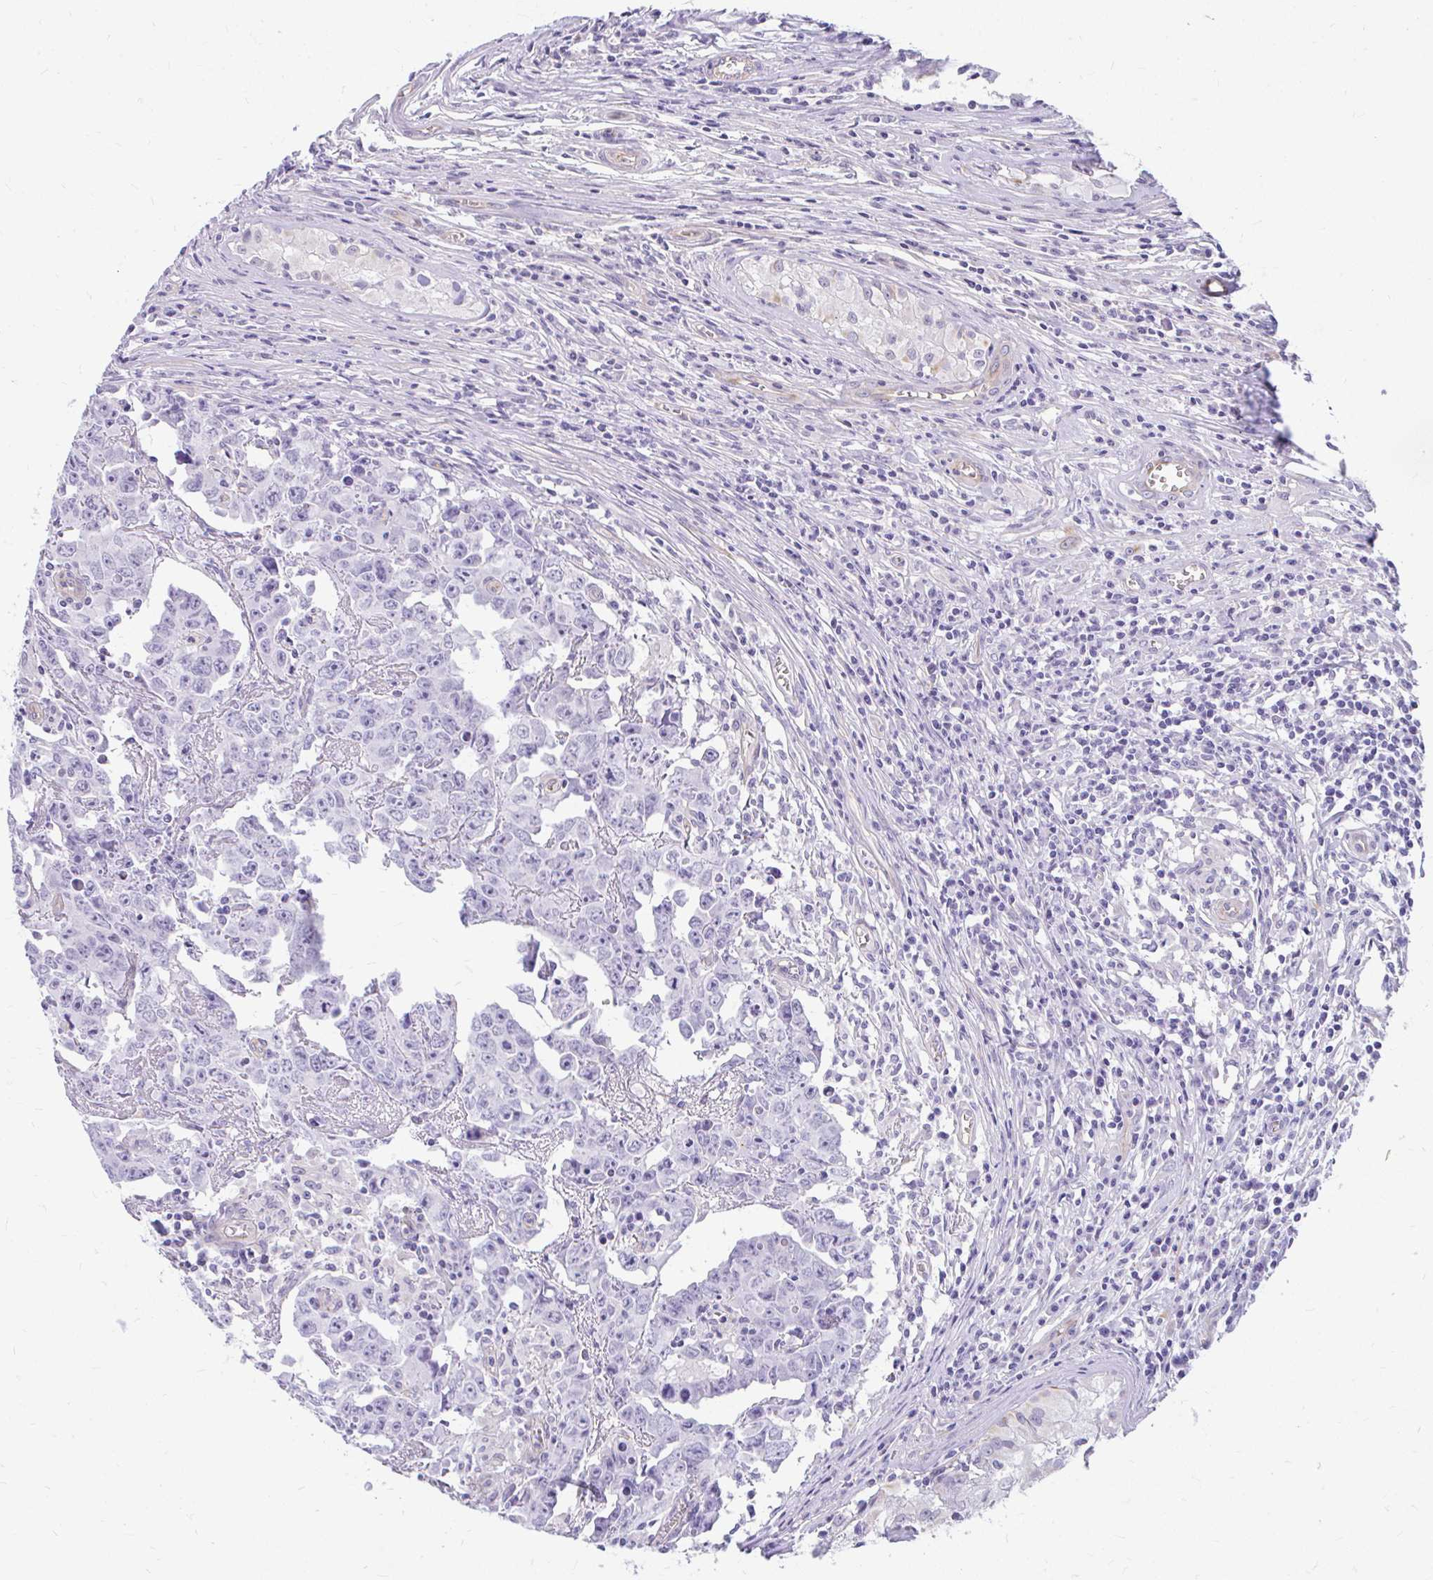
{"staining": {"intensity": "negative", "quantity": "none", "location": "none"}, "tissue": "testis cancer", "cell_type": "Tumor cells", "image_type": "cancer", "snomed": [{"axis": "morphology", "description": "Carcinoma, Embryonal, NOS"}, {"axis": "topography", "description": "Testis"}], "caption": "Immunohistochemistry micrograph of neoplastic tissue: testis embryonal carcinoma stained with DAB demonstrates no significant protein positivity in tumor cells.", "gene": "FAM83C", "patient": {"sex": "male", "age": 22}}